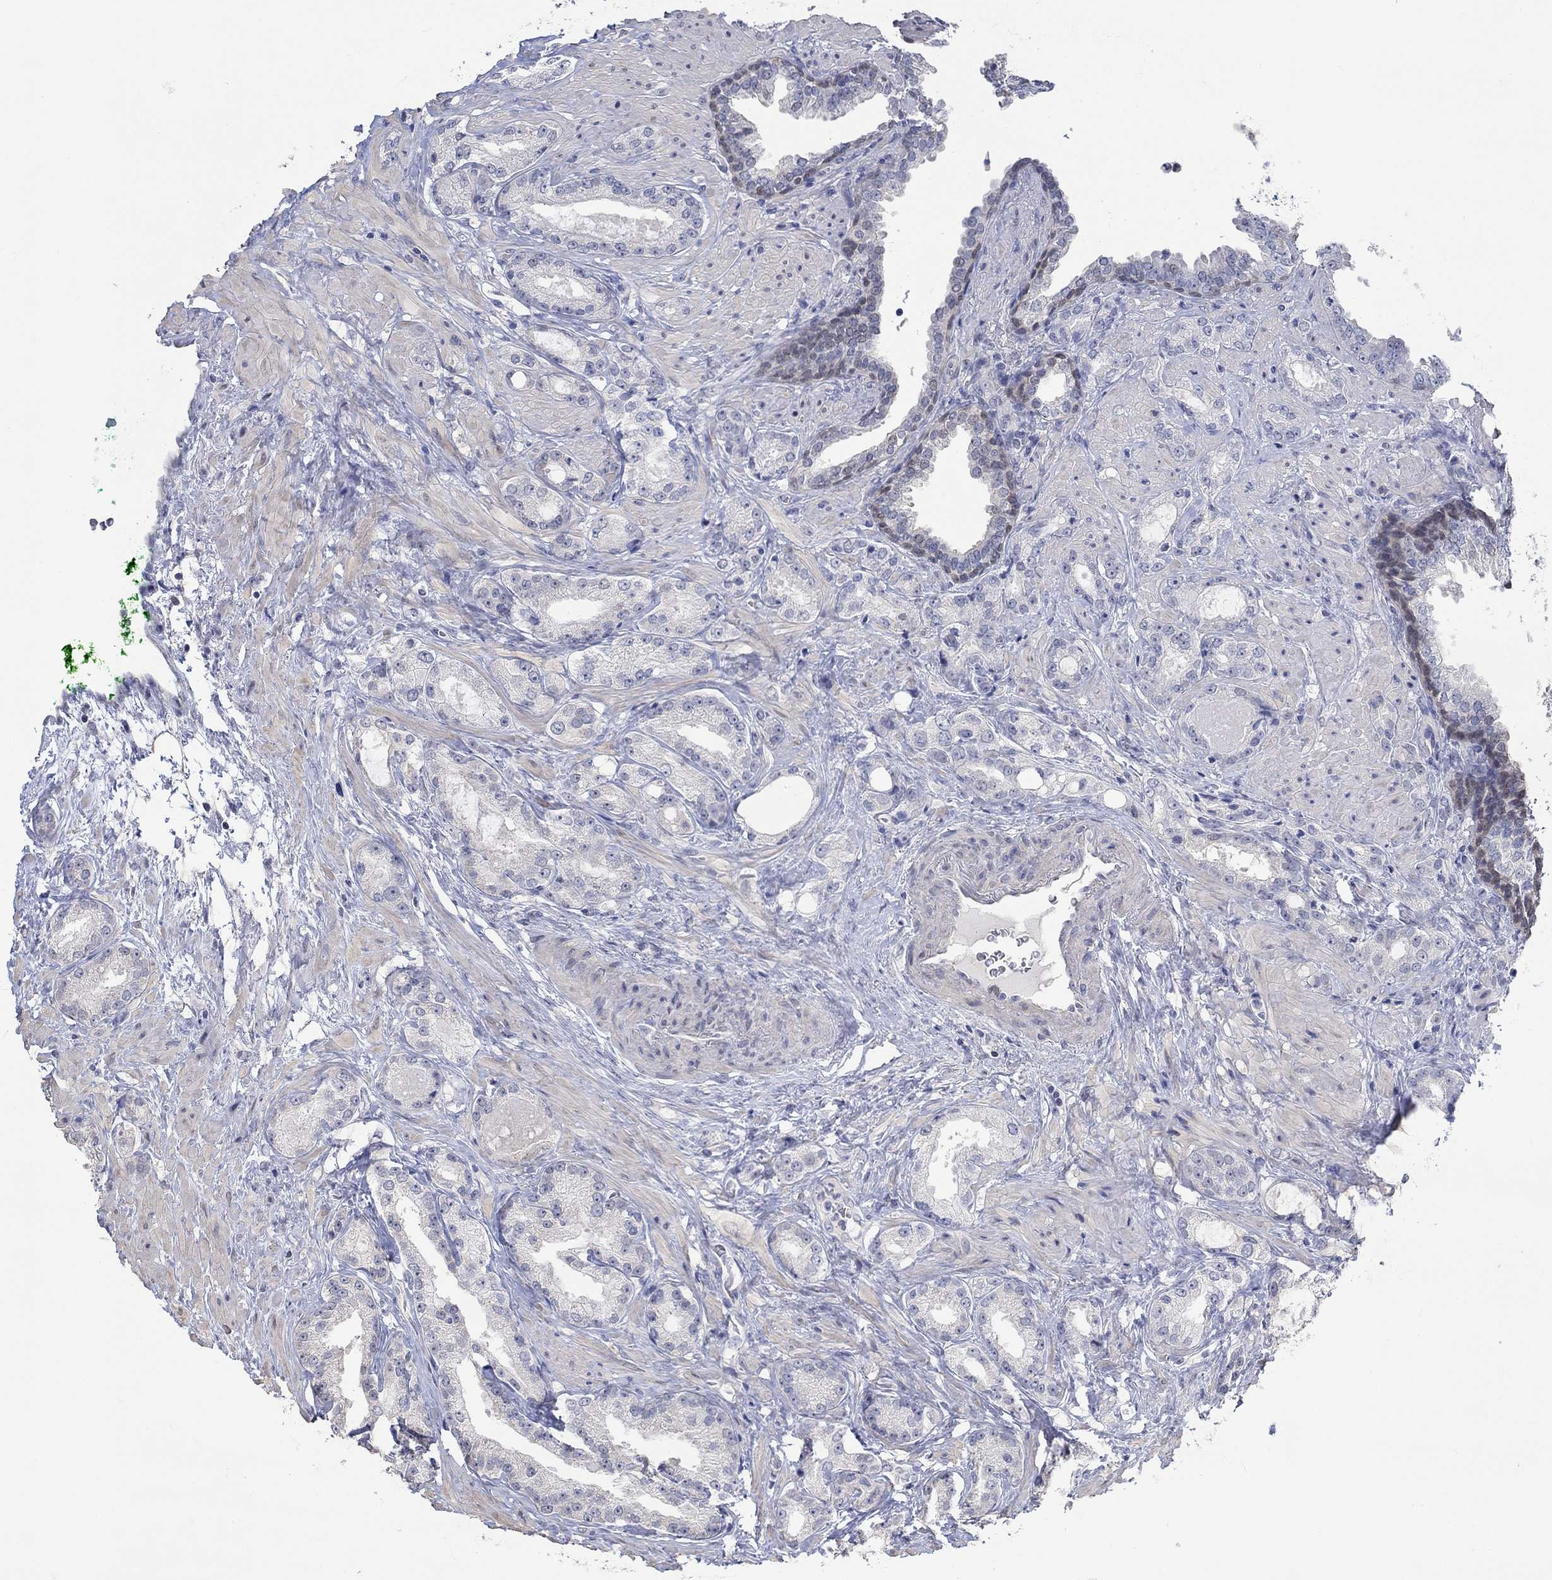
{"staining": {"intensity": "negative", "quantity": "none", "location": "none"}, "tissue": "prostate cancer", "cell_type": "Tumor cells", "image_type": "cancer", "snomed": [{"axis": "morphology", "description": "Adenocarcinoma, Low grade"}, {"axis": "topography", "description": "Prostate"}], "caption": "Tumor cells are negative for brown protein staining in adenocarcinoma (low-grade) (prostate).", "gene": "PNMA5", "patient": {"sex": "male", "age": 68}}